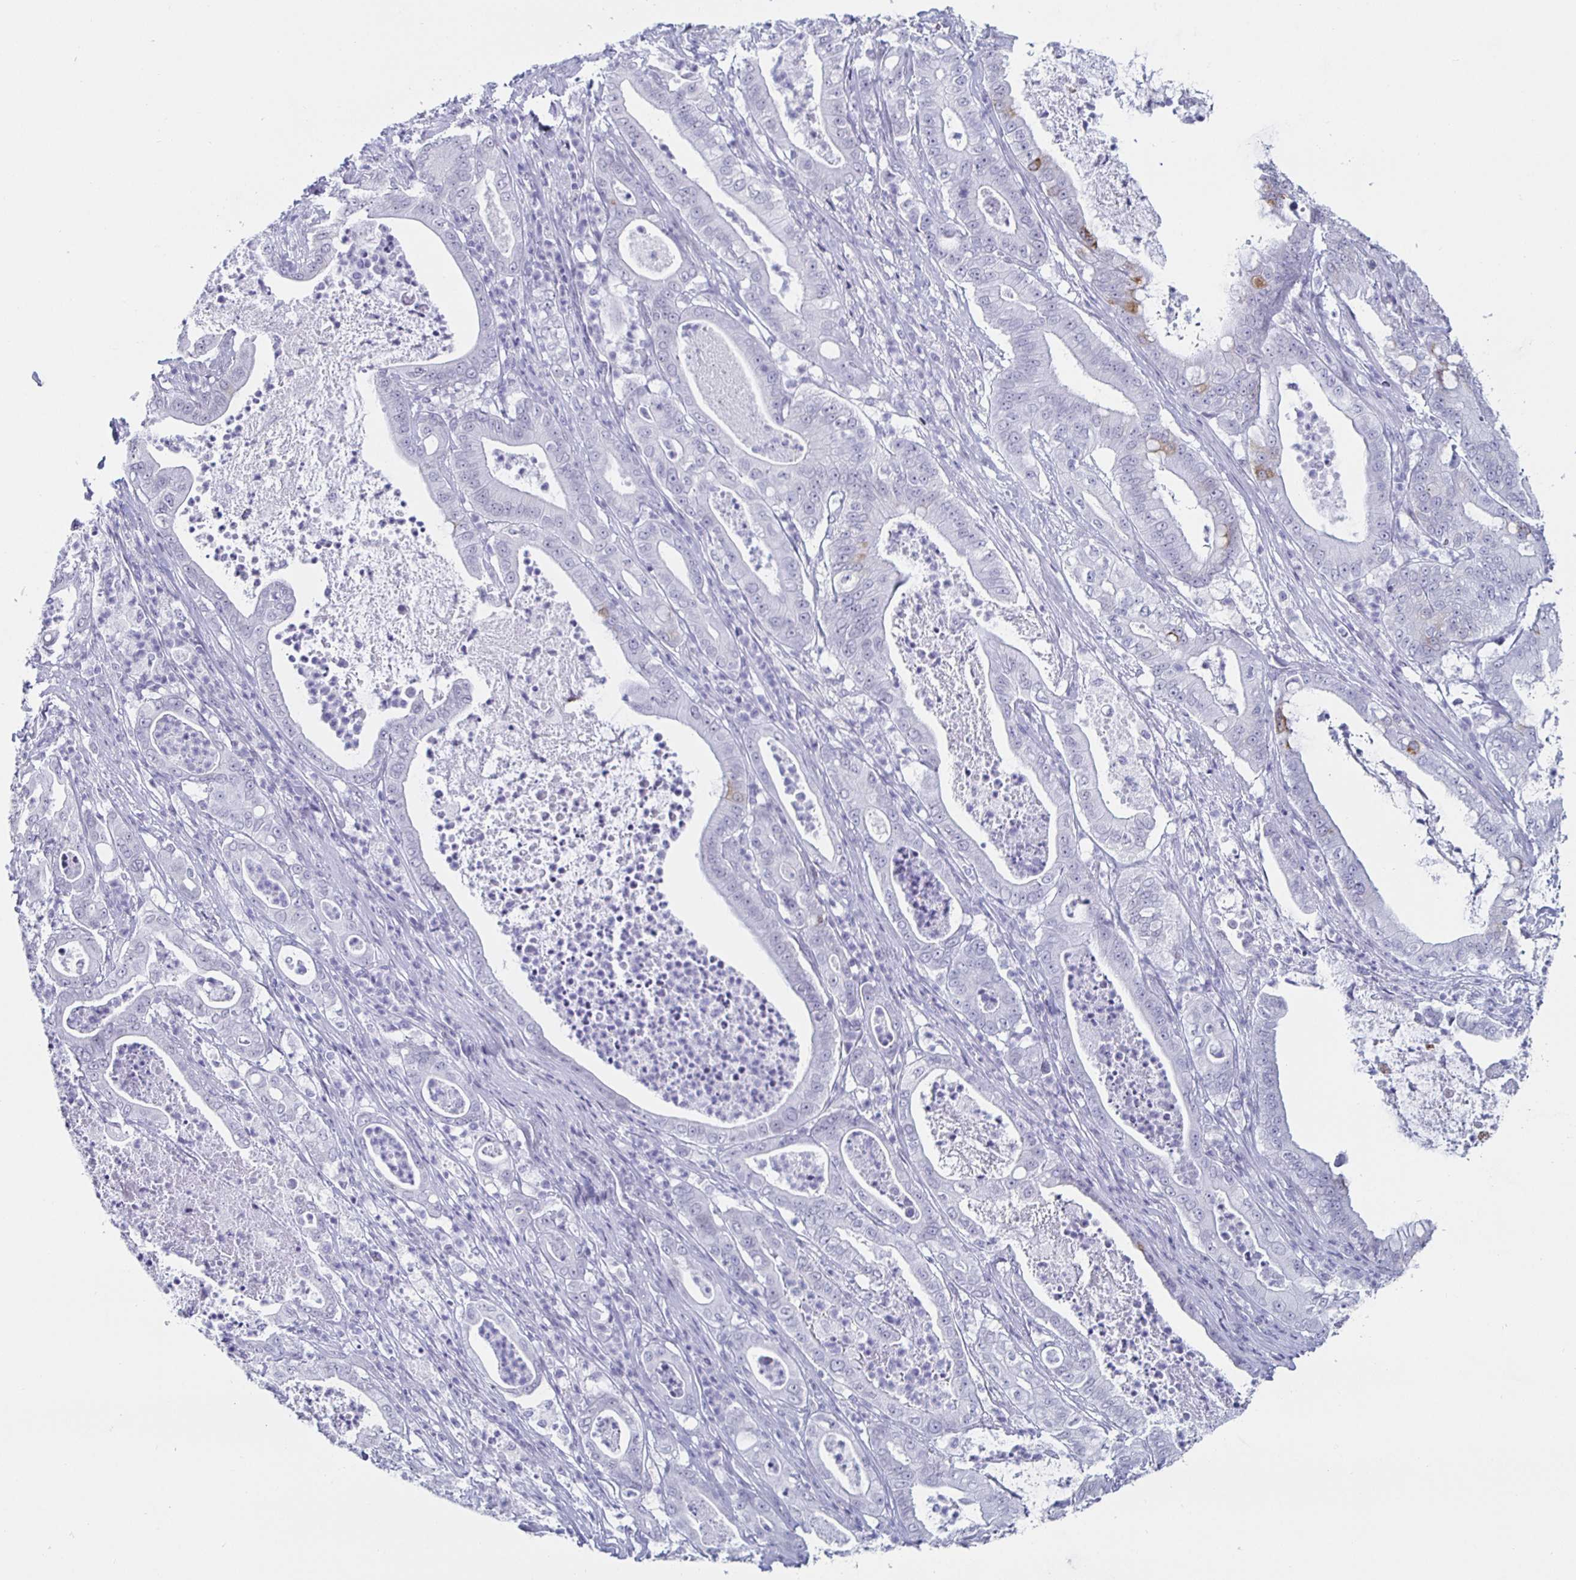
{"staining": {"intensity": "negative", "quantity": "none", "location": "none"}, "tissue": "pancreatic cancer", "cell_type": "Tumor cells", "image_type": "cancer", "snomed": [{"axis": "morphology", "description": "Adenocarcinoma, NOS"}, {"axis": "topography", "description": "Pancreas"}], "caption": "High magnification brightfield microscopy of pancreatic adenocarcinoma stained with DAB (3,3'-diaminobenzidine) (brown) and counterstained with hematoxylin (blue): tumor cells show no significant positivity.", "gene": "KRT4", "patient": {"sex": "male", "age": 71}}